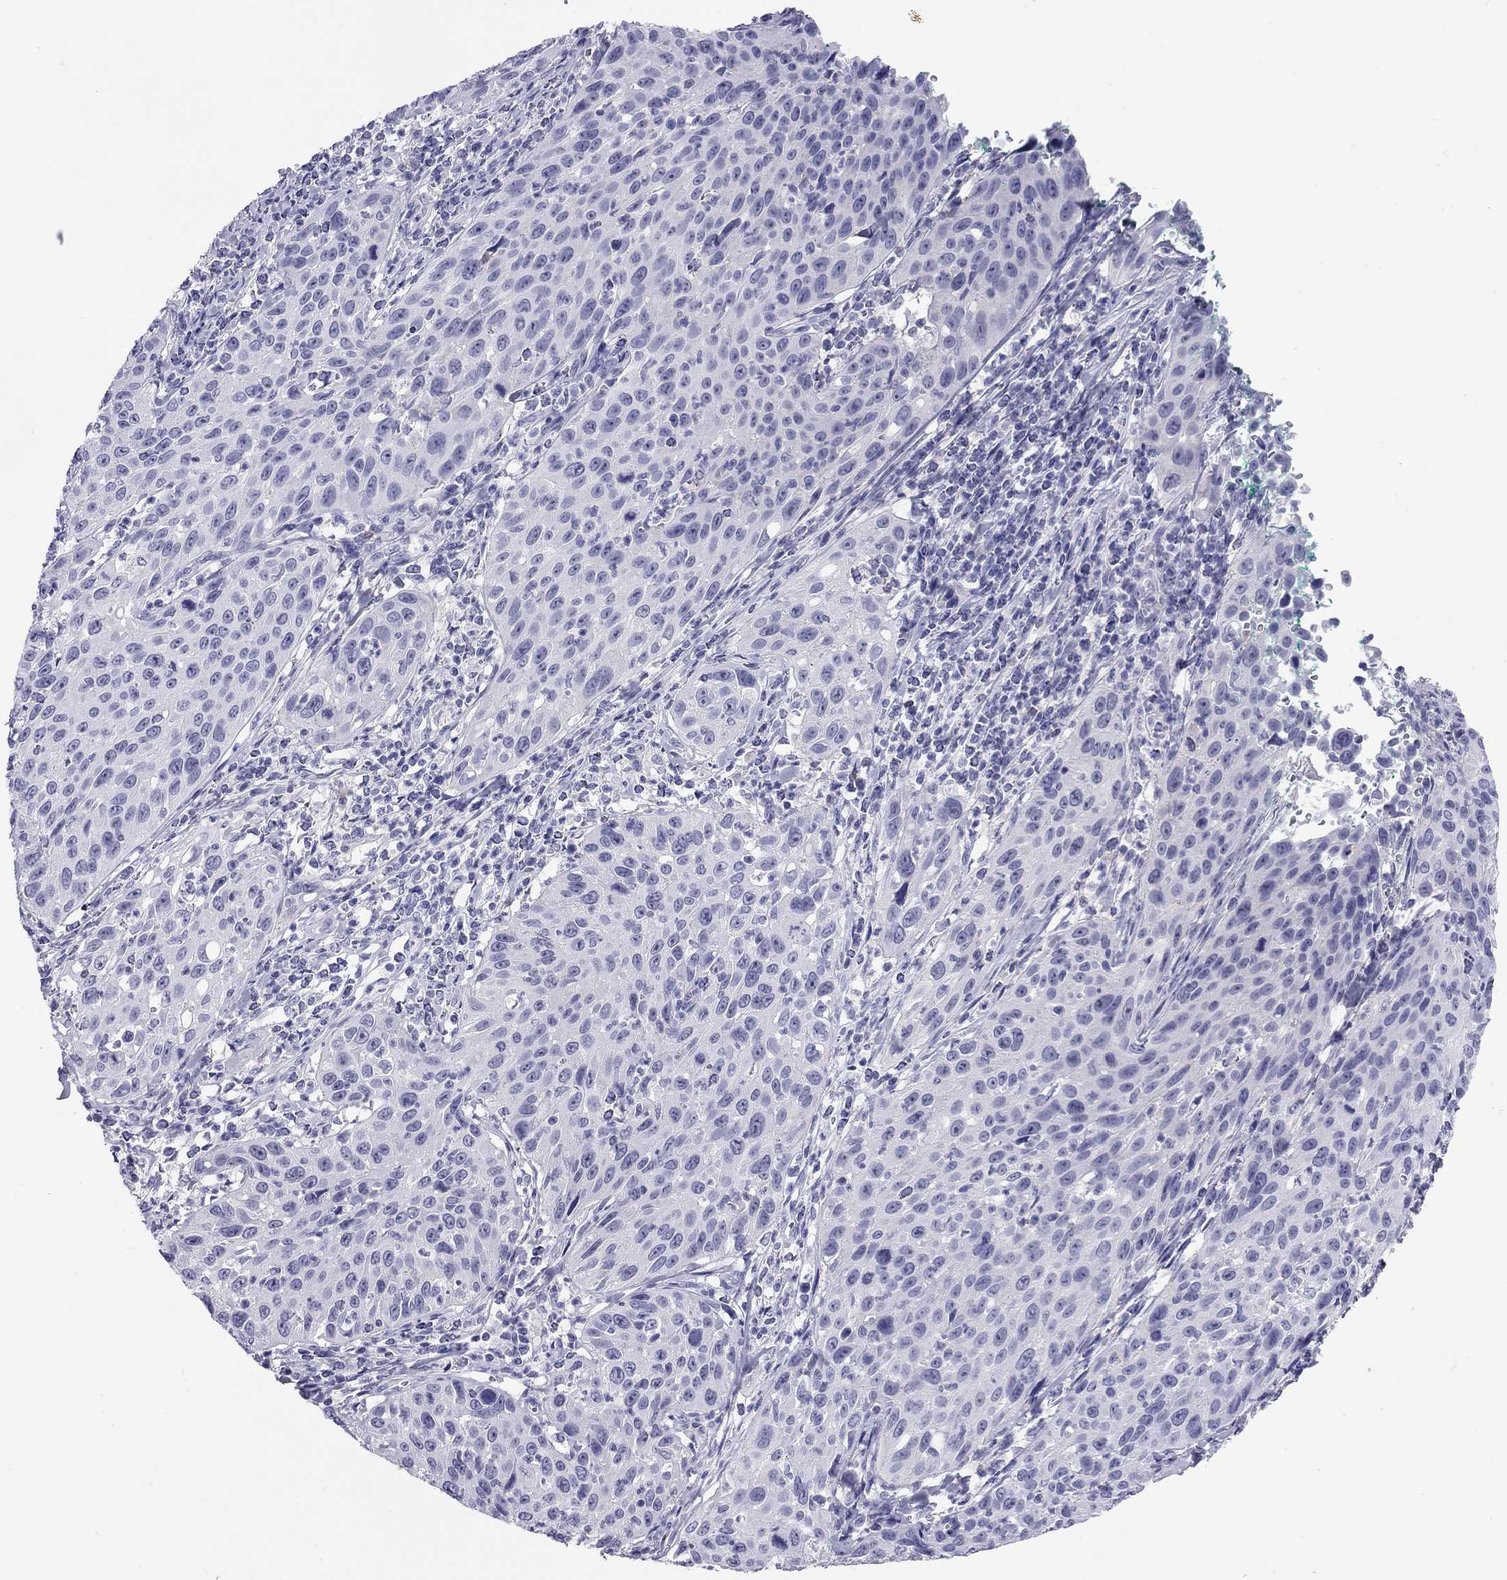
{"staining": {"intensity": "negative", "quantity": "none", "location": "none"}, "tissue": "cervical cancer", "cell_type": "Tumor cells", "image_type": "cancer", "snomed": [{"axis": "morphology", "description": "Squamous cell carcinoma, NOS"}, {"axis": "topography", "description": "Cervix"}], "caption": "Tumor cells show no significant protein staining in squamous cell carcinoma (cervical).", "gene": "ODF4", "patient": {"sex": "female", "age": 26}}